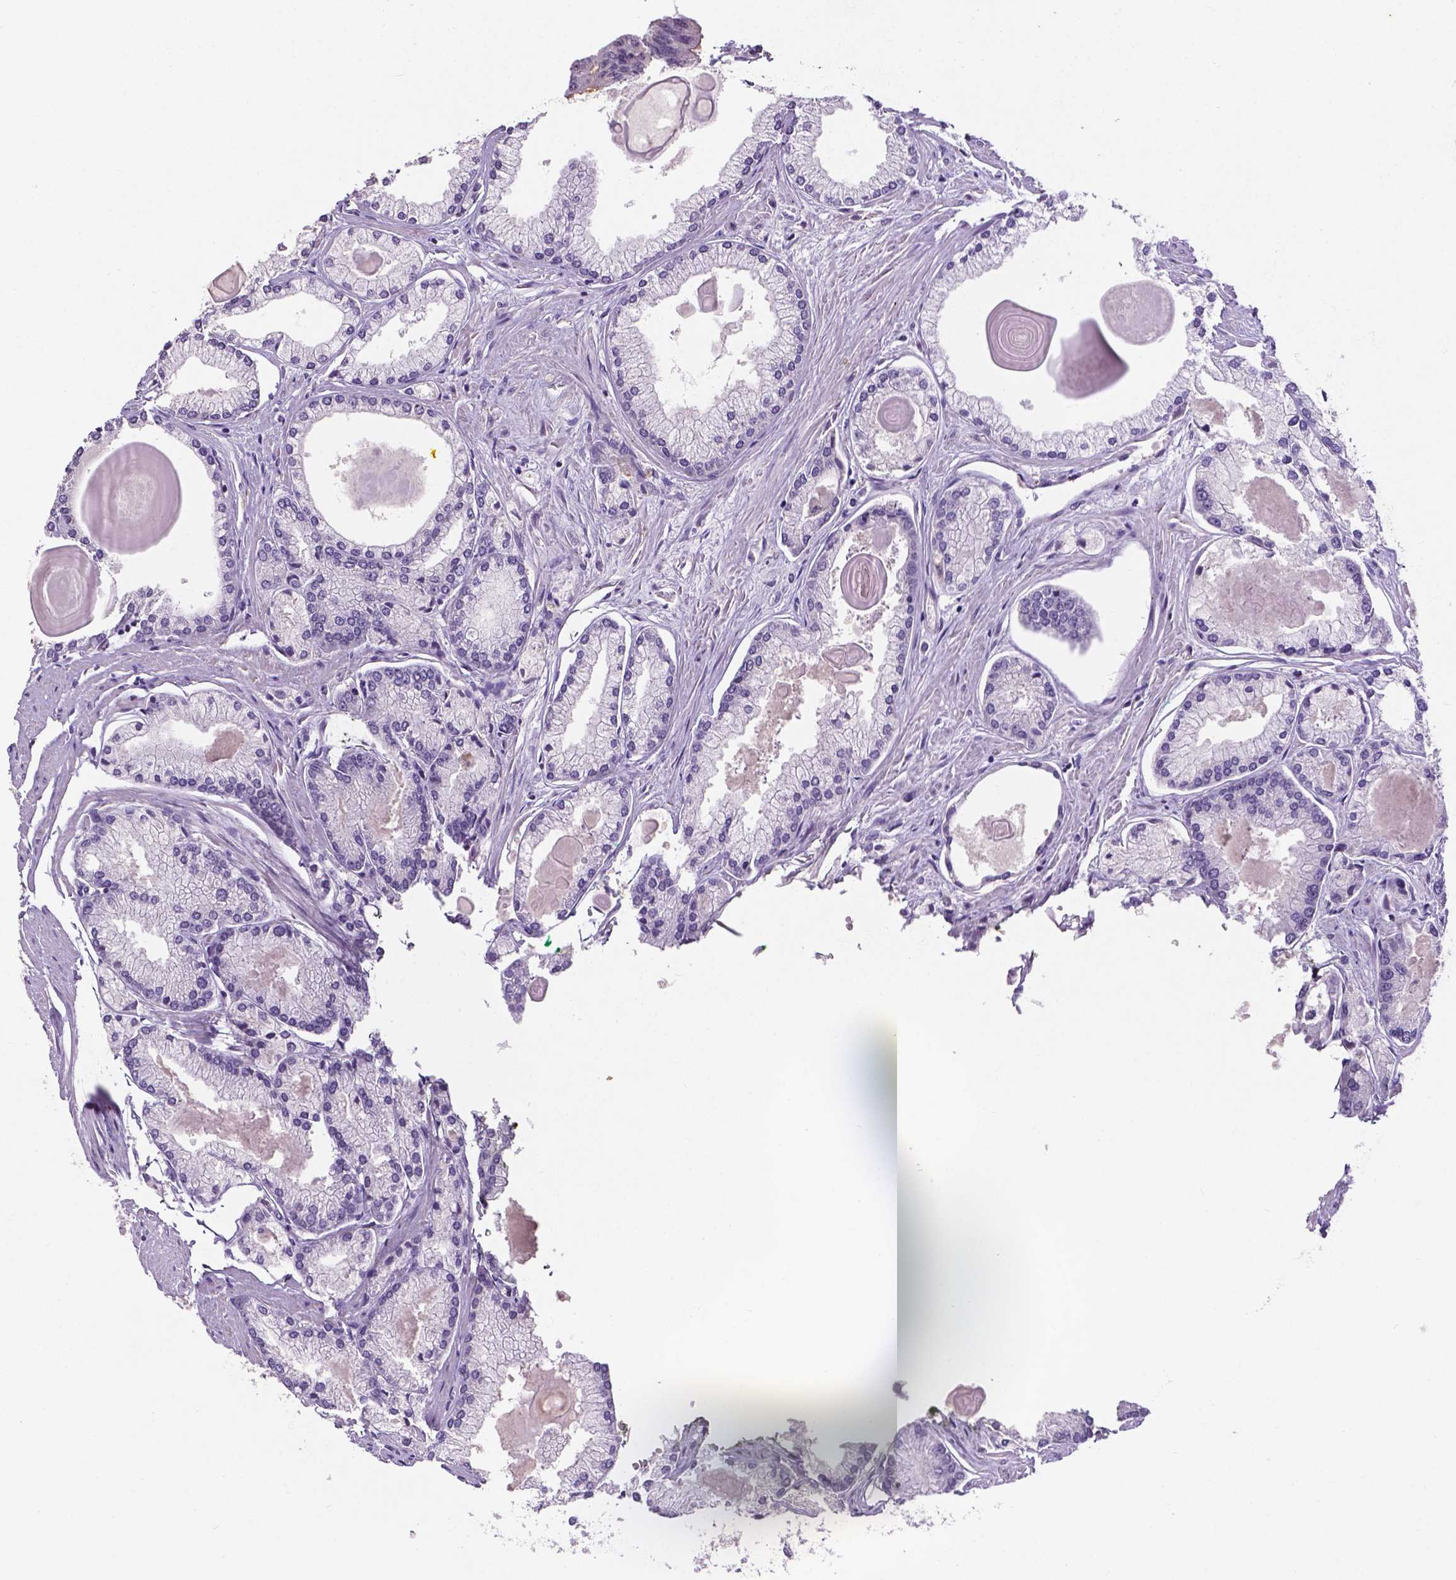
{"staining": {"intensity": "negative", "quantity": "none", "location": "none"}, "tissue": "prostate cancer", "cell_type": "Tumor cells", "image_type": "cancer", "snomed": [{"axis": "morphology", "description": "Adenocarcinoma, High grade"}, {"axis": "topography", "description": "Prostate"}], "caption": "Tumor cells show no significant protein staining in prostate cancer. Brightfield microscopy of IHC stained with DAB (brown) and hematoxylin (blue), captured at high magnification.", "gene": "APOE", "patient": {"sex": "male", "age": 68}}